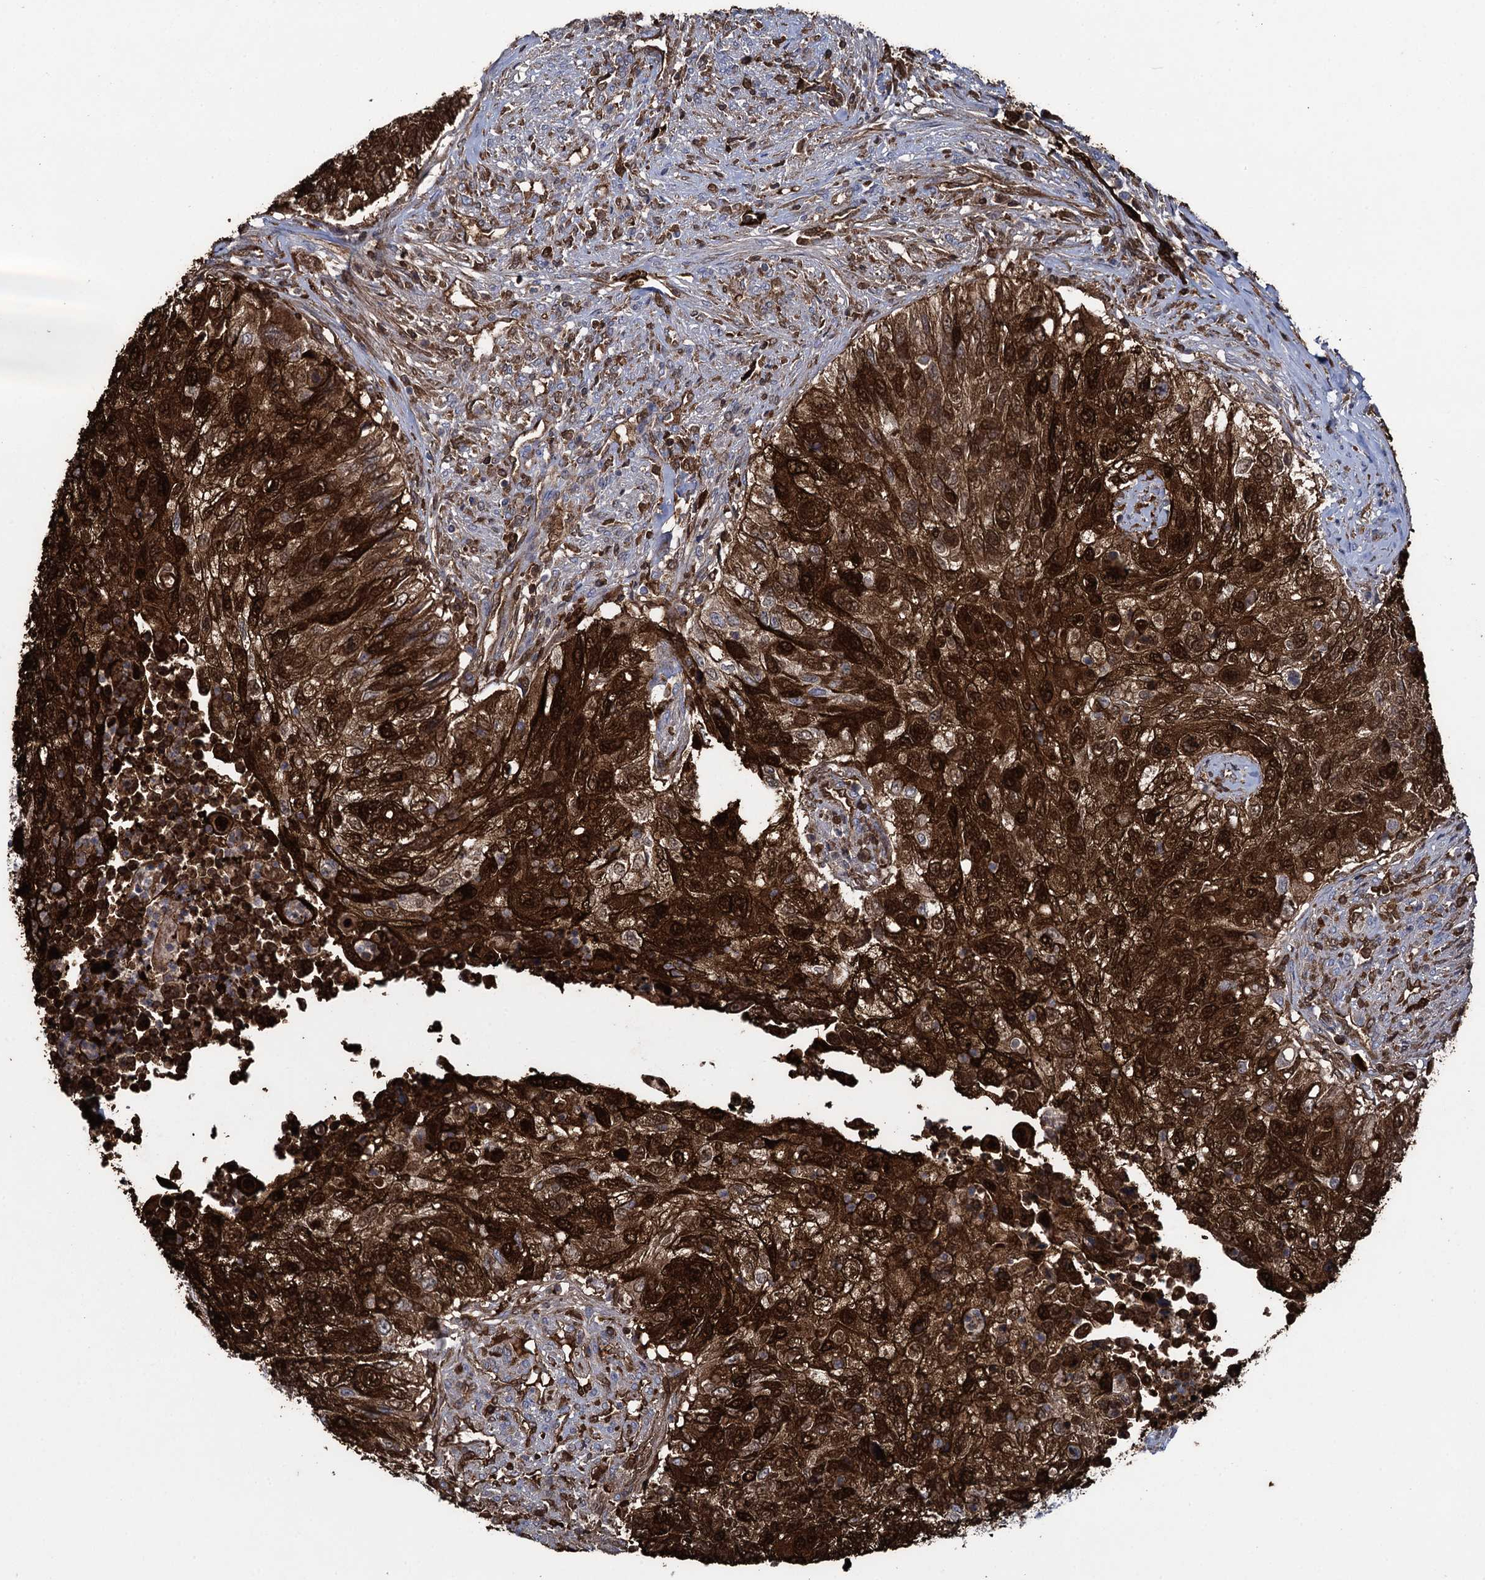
{"staining": {"intensity": "strong", "quantity": ">75%", "location": "cytoplasmic/membranous,nuclear"}, "tissue": "urothelial cancer", "cell_type": "Tumor cells", "image_type": "cancer", "snomed": [{"axis": "morphology", "description": "Urothelial carcinoma, High grade"}, {"axis": "topography", "description": "Urinary bladder"}], "caption": "Human urothelial carcinoma (high-grade) stained with a protein marker reveals strong staining in tumor cells.", "gene": "FABP5", "patient": {"sex": "female", "age": 60}}